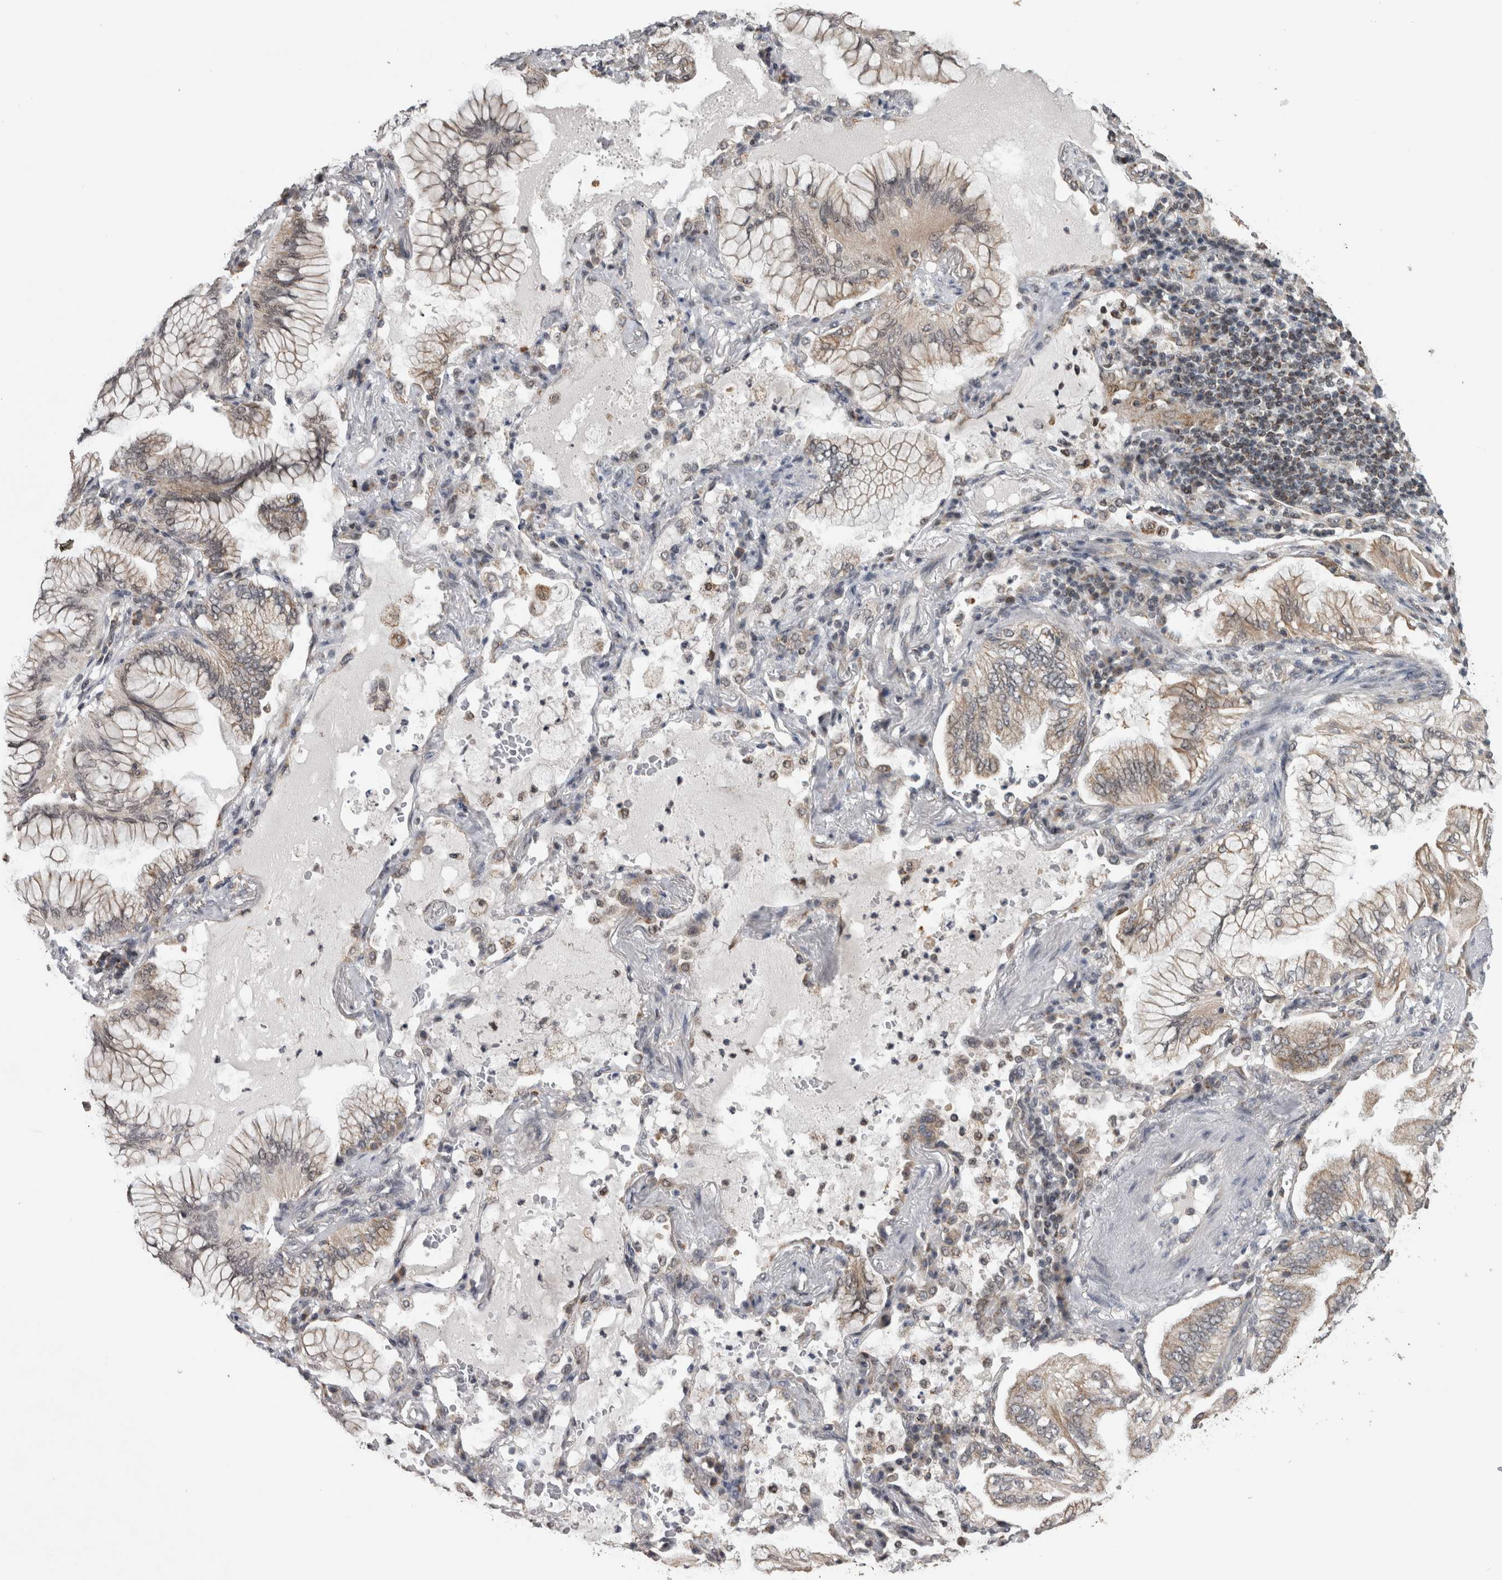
{"staining": {"intensity": "weak", "quantity": "25%-75%", "location": "cytoplasmic/membranous"}, "tissue": "lung cancer", "cell_type": "Tumor cells", "image_type": "cancer", "snomed": [{"axis": "morphology", "description": "Adenocarcinoma, NOS"}, {"axis": "topography", "description": "Lung"}], "caption": "This histopathology image shows IHC staining of adenocarcinoma (lung), with low weak cytoplasmic/membranous expression in approximately 25%-75% of tumor cells.", "gene": "OR2K2", "patient": {"sex": "female", "age": 70}}